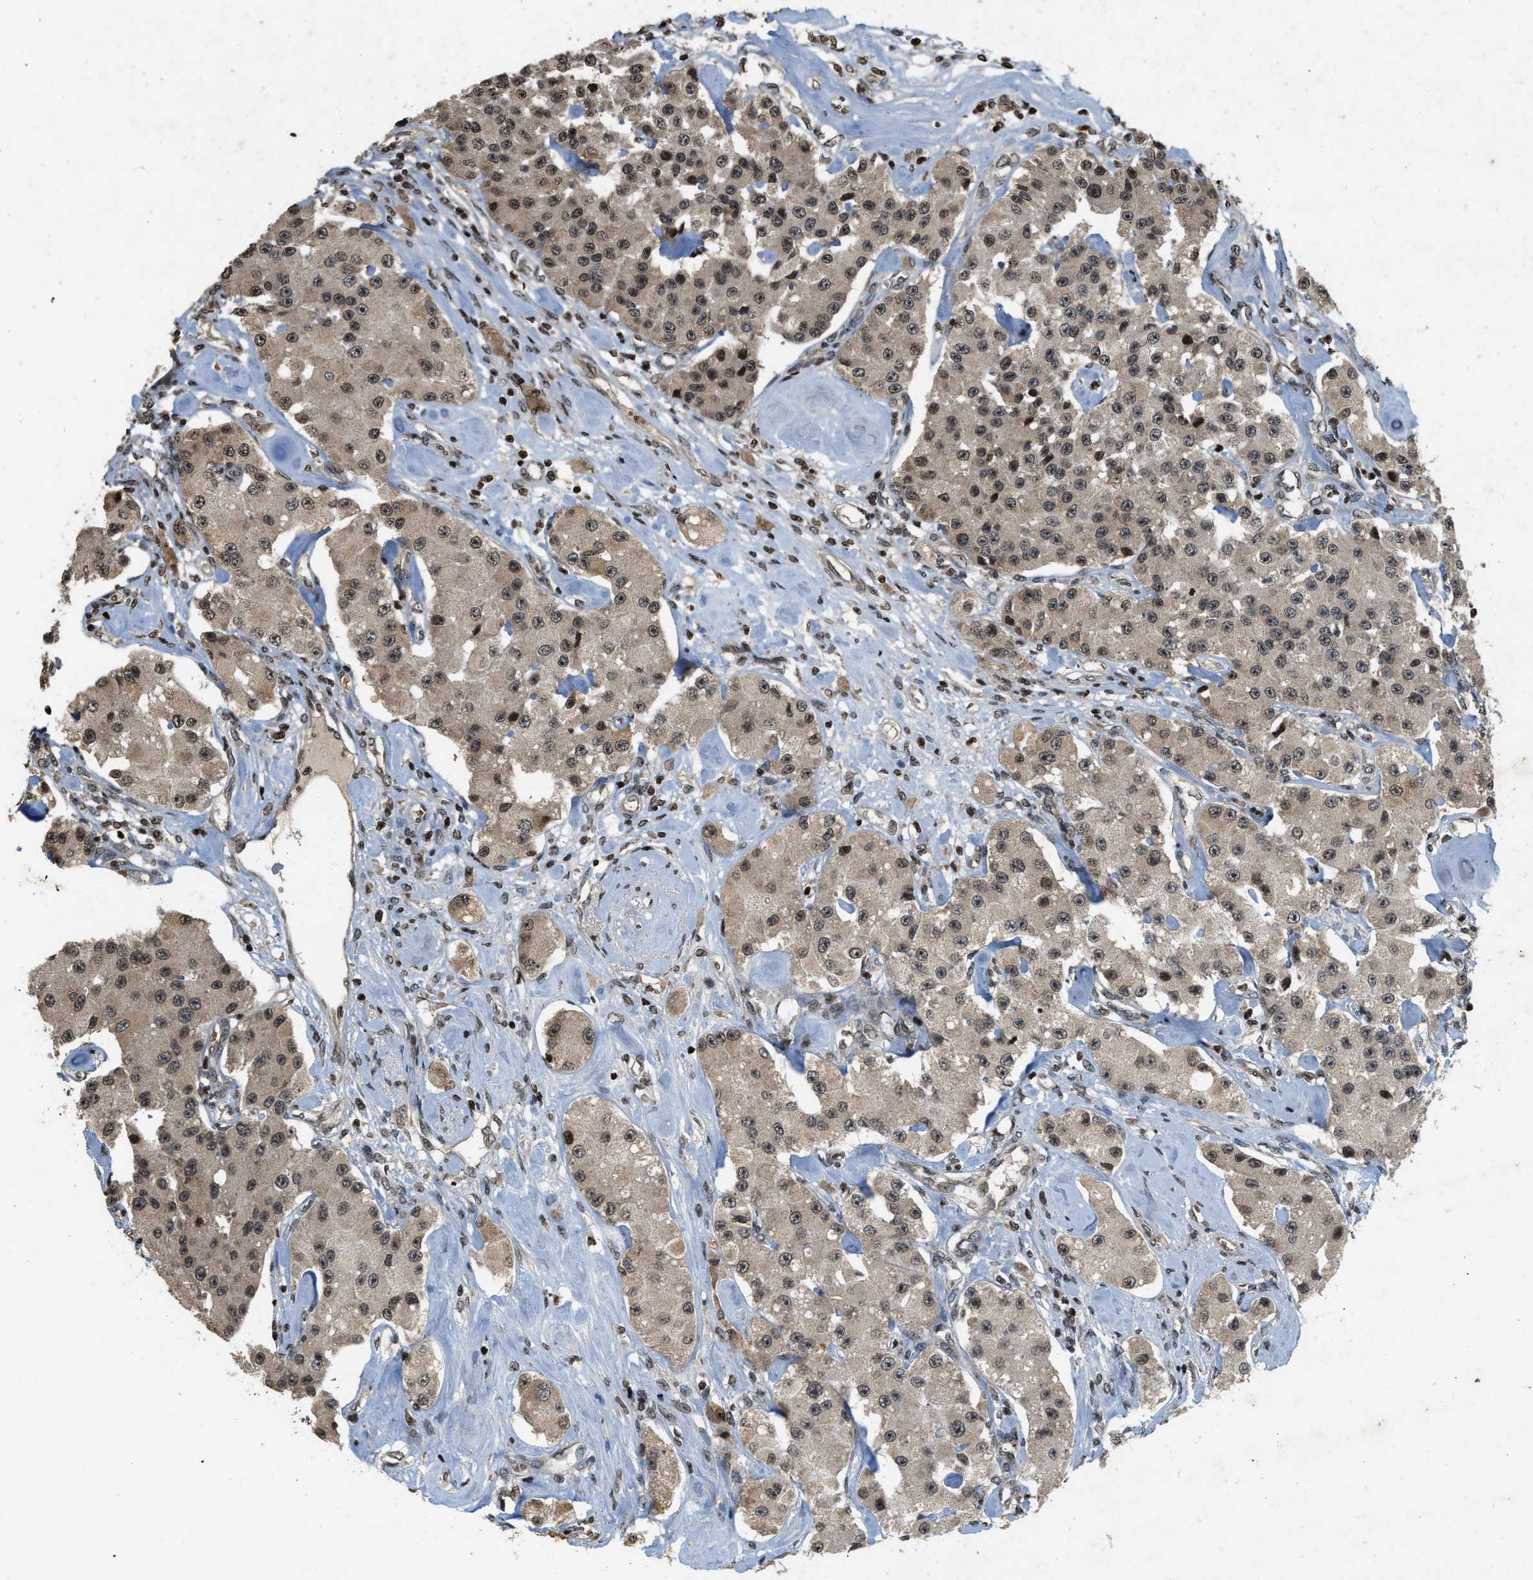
{"staining": {"intensity": "moderate", "quantity": ">75%", "location": "nuclear"}, "tissue": "carcinoid", "cell_type": "Tumor cells", "image_type": "cancer", "snomed": [{"axis": "morphology", "description": "Carcinoid, malignant, NOS"}, {"axis": "topography", "description": "Pancreas"}], "caption": "DAB (3,3'-diaminobenzidine) immunohistochemical staining of malignant carcinoid reveals moderate nuclear protein staining in about >75% of tumor cells. (brown staining indicates protein expression, while blue staining denotes nuclei).", "gene": "SIAH1", "patient": {"sex": "male", "age": 41}}